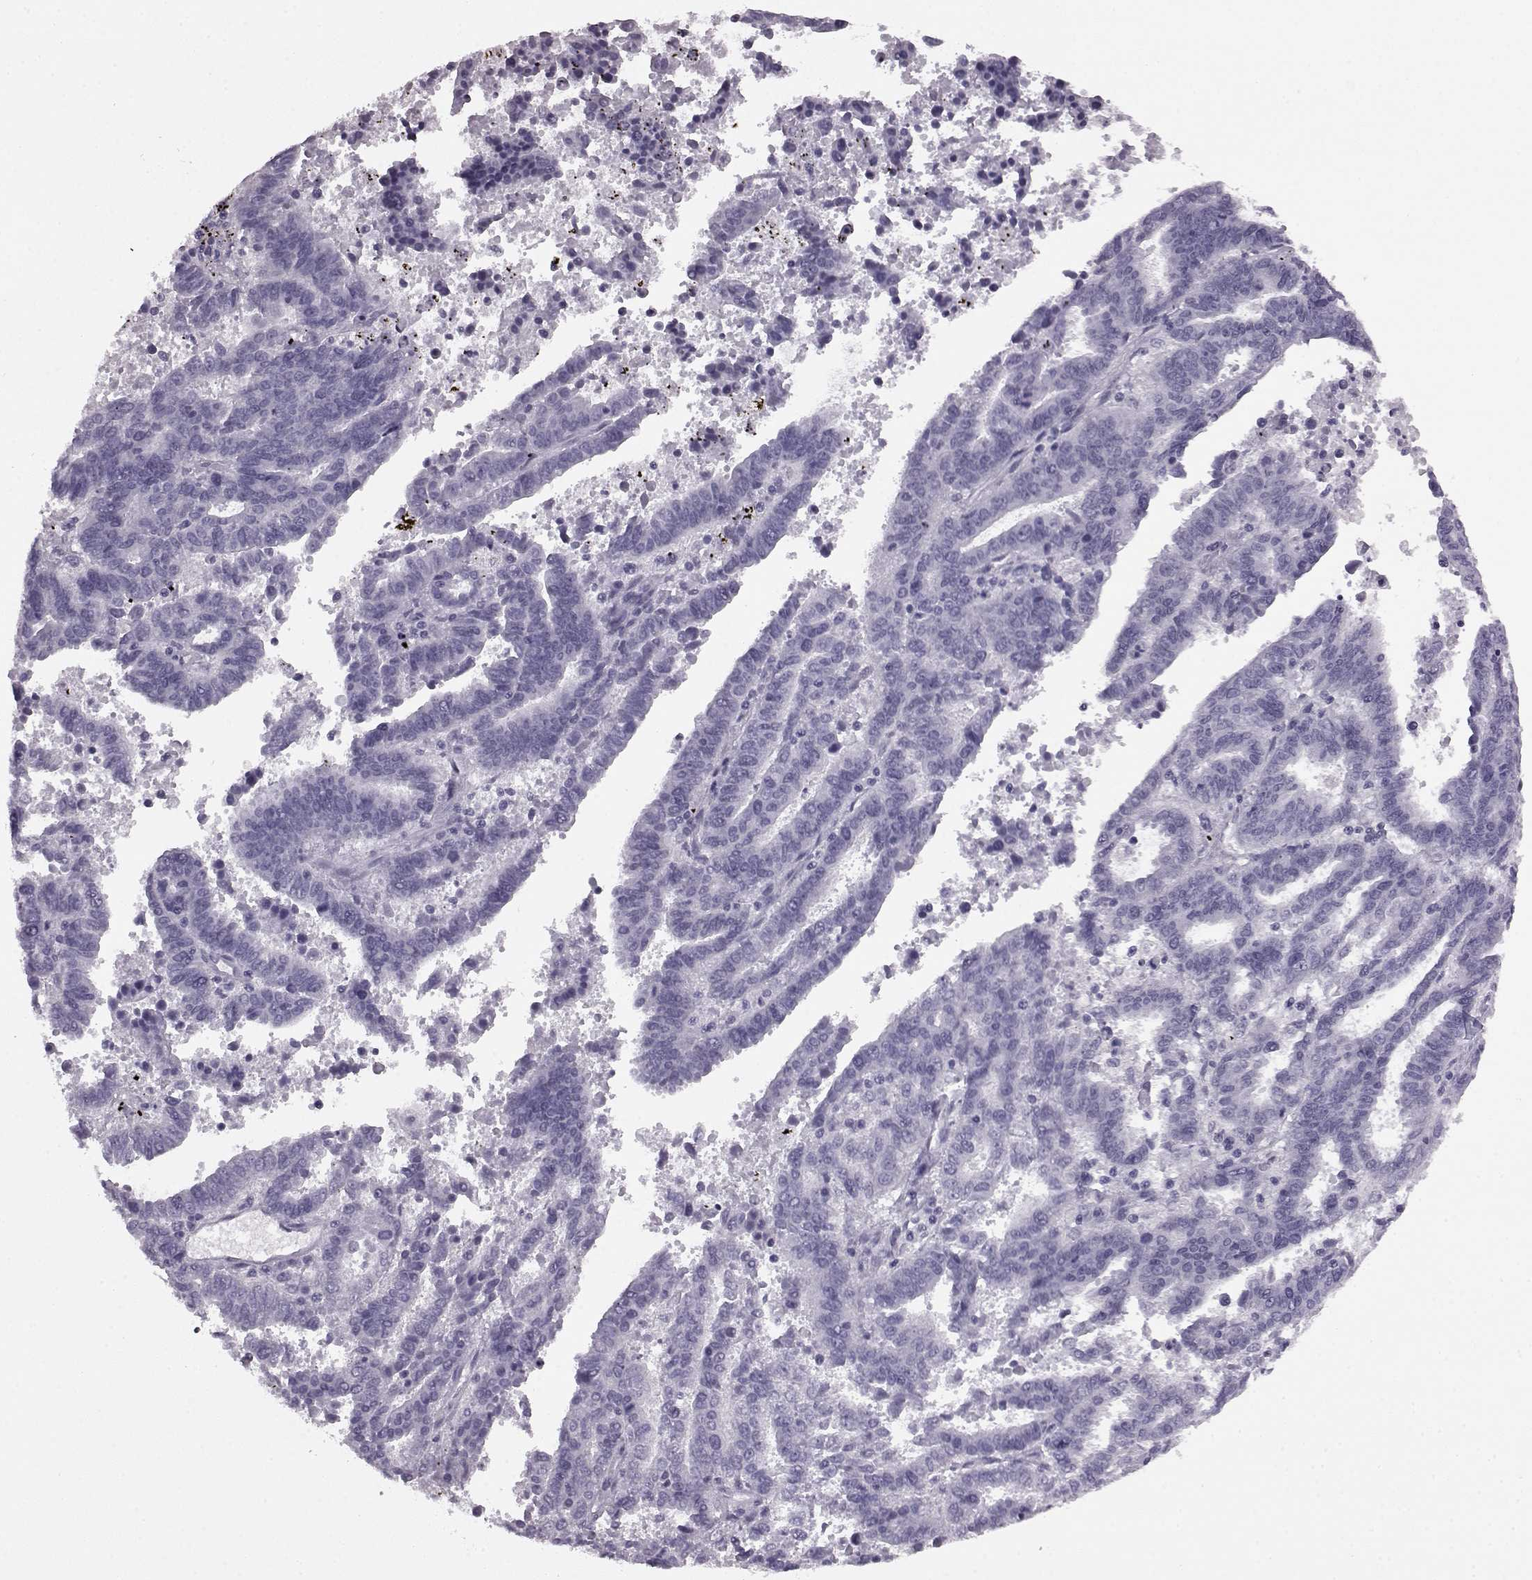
{"staining": {"intensity": "negative", "quantity": "none", "location": "none"}, "tissue": "endometrial cancer", "cell_type": "Tumor cells", "image_type": "cancer", "snomed": [{"axis": "morphology", "description": "Adenocarcinoma, NOS"}, {"axis": "topography", "description": "Uterus"}], "caption": "A high-resolution photomicrograph shows IHC staining of endometrial adenocarcinoma, which reveals no significant staining in tumor cells.", "gene": "AIPL1", "patient": {"sex": "female", "age": 83}}